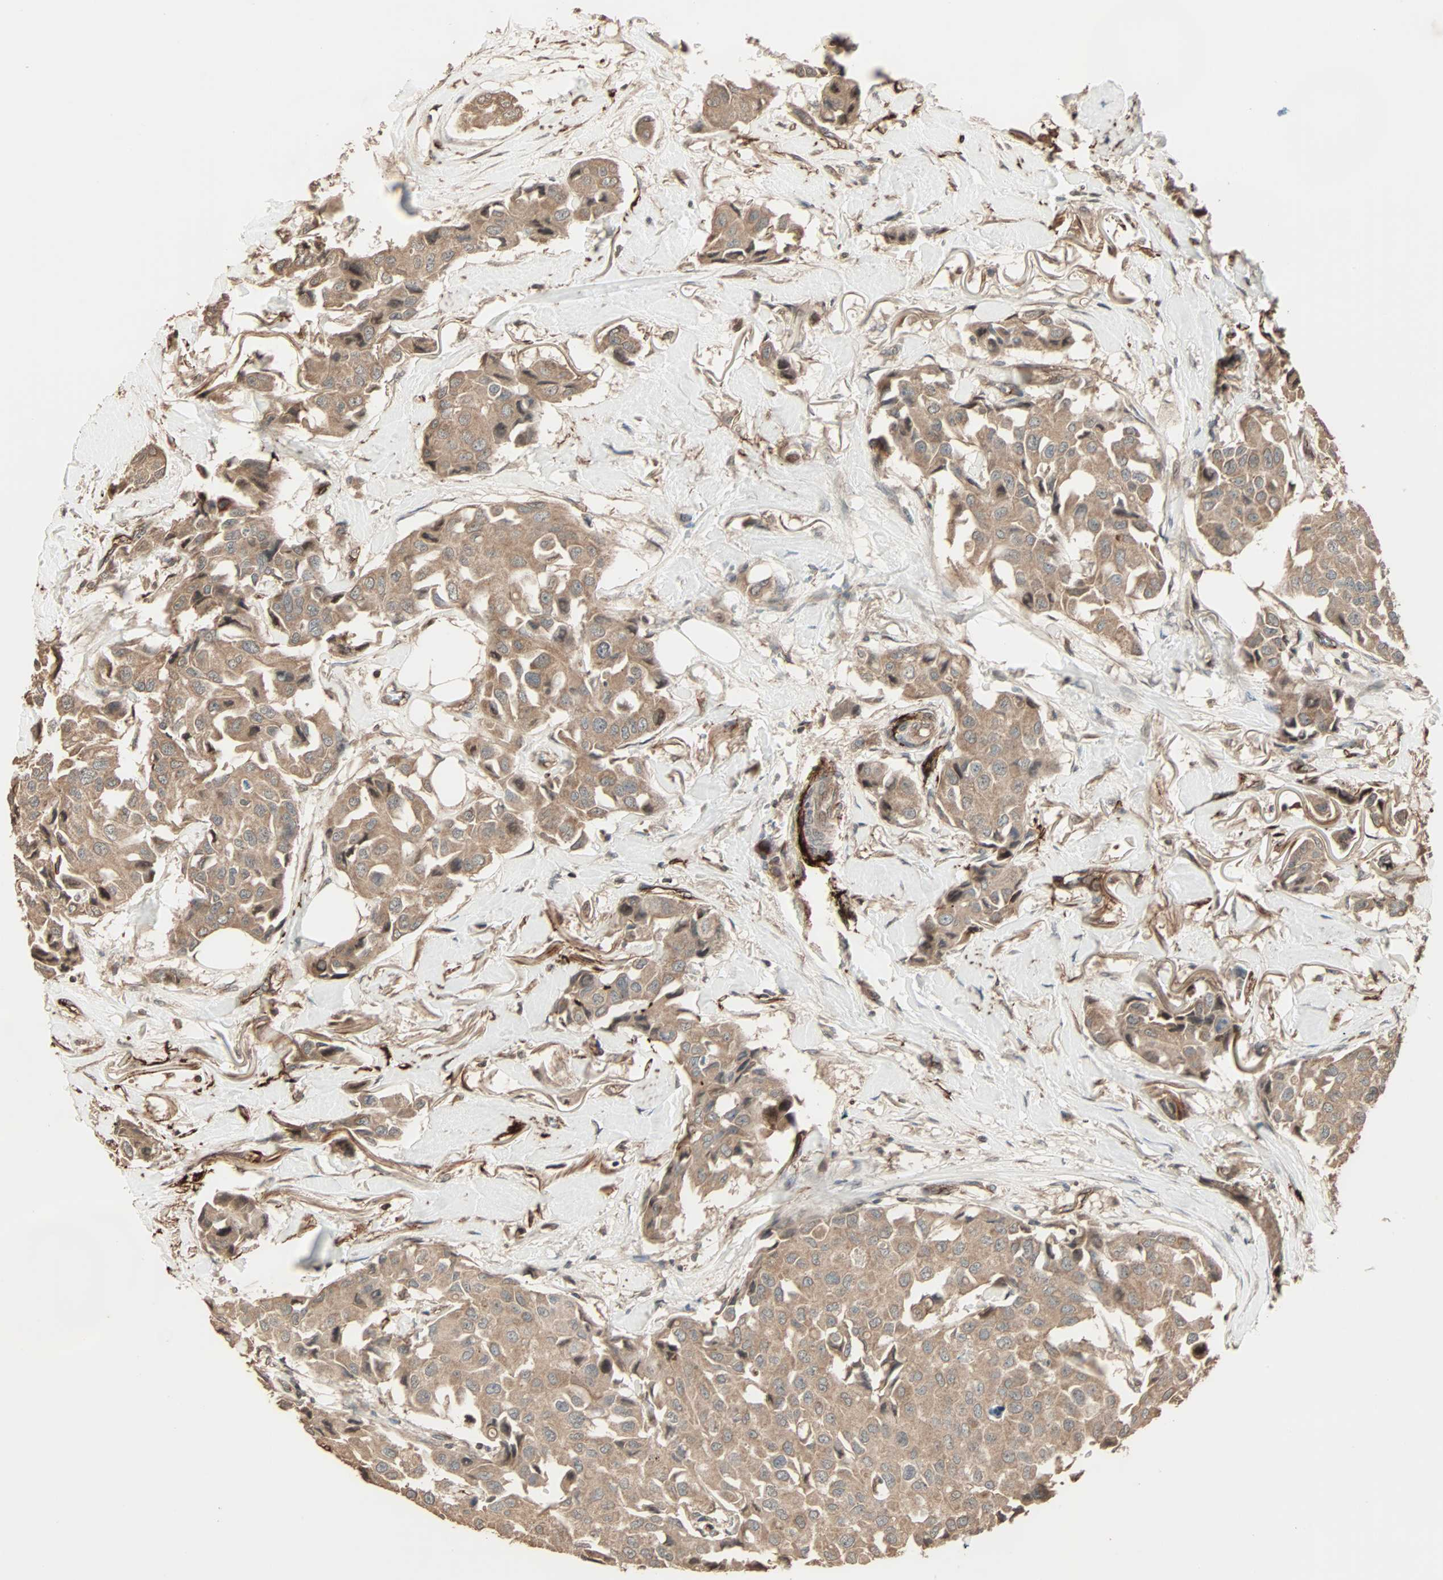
{"staining": {"intensity": "moderate", "quantity": ">75%", "location": "cytoplasmic/membranous"}, "tissue": "breast cancer", "cell_type": "Tumor cells", "image_type": "cancer", "snomed": [{"axis": "morphology", "description": "Duct carcinoma"}, {"axis": "topography", "description": "Breast"}], "caption": "The histopathology image exhibits staining of intraductal carcinoma (breast), revealing moderate cytoplasmic/membranous protein expression (brown color) within tumor cells.", "gene": "CALCRL", "patient": {"sex": "female", "age": 80}}